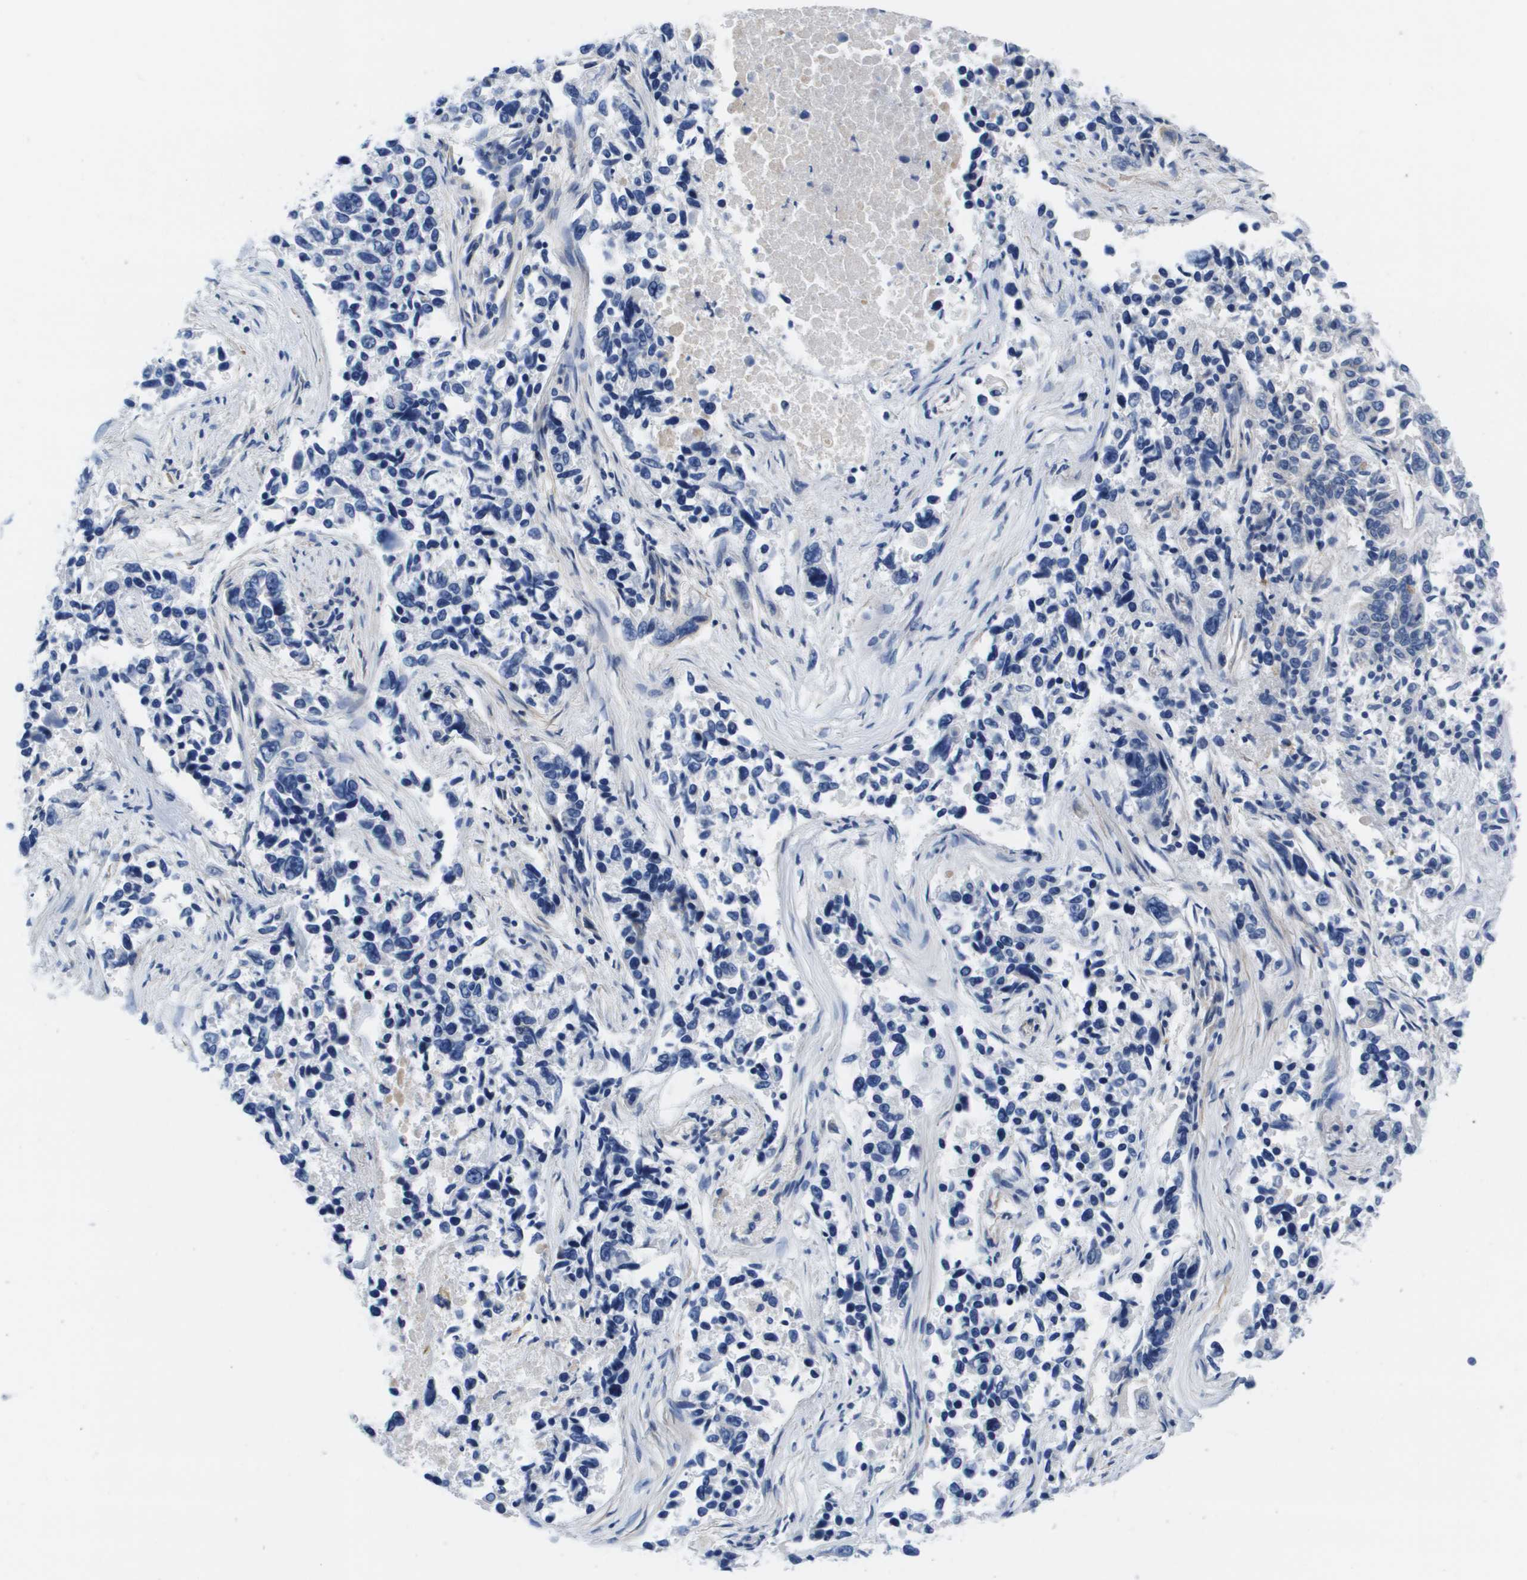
{"staining": {"intensity": "negative", "quantity": "none", "location": "none"}, "tissue": "lung cancer", "cell_type": "Tumor cells", "image_type": "cancer", "snomed": [{"axis": "morphology", "description": "Normal tissue, NOS"}, {"axis": "morphology", "description": "Adenocarcinoma, NOS"}, {"axis": "topography", "description": "Lung"}], "caption": "High power microscopy photomicrograph of an immunohistochemistry histopathology image of lung adenocarcinoma, revealing no significant positivity in tumor cells.", "gene": "APOA1", "patient": {"sex": "male", "age": 59}}